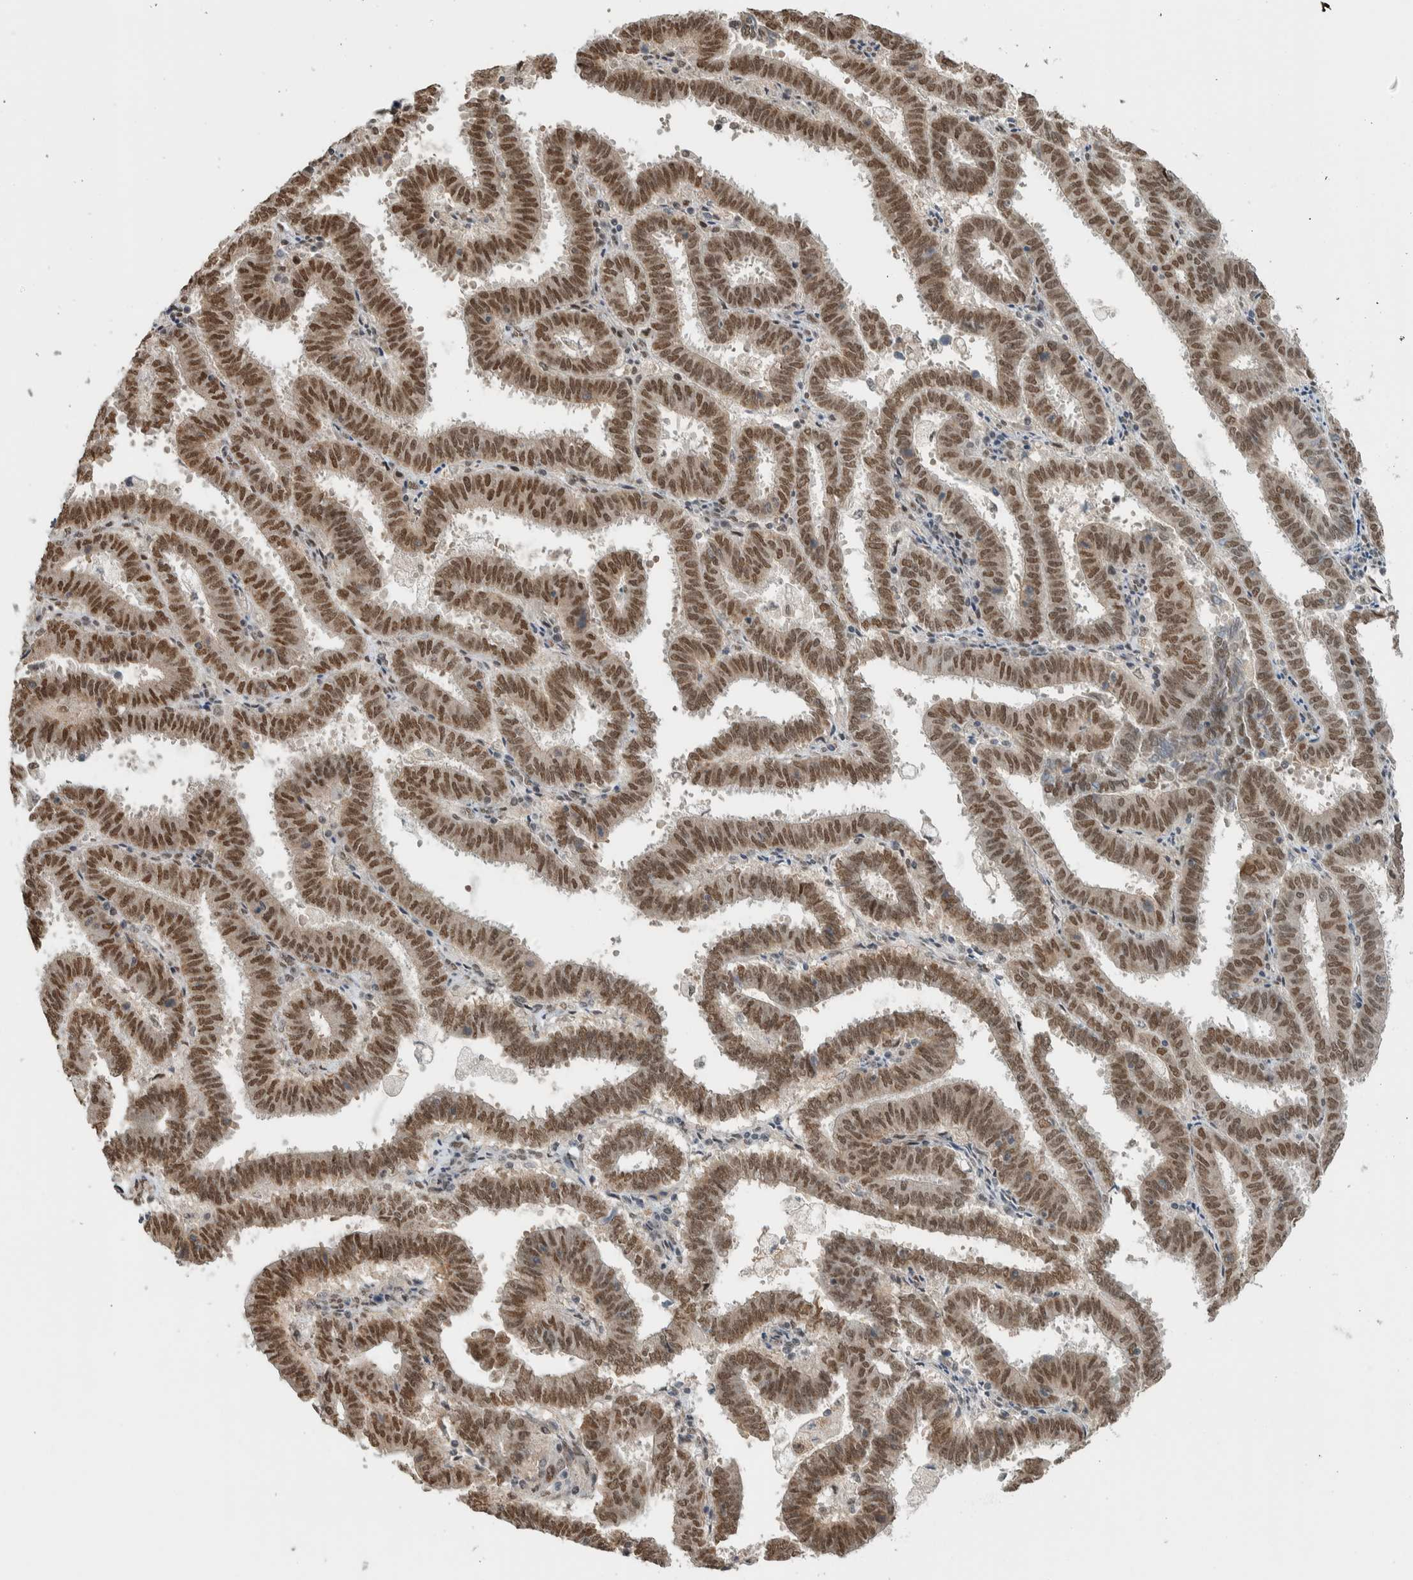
{"staining": {"intensity": "strong", "quantity": ">75%", "location": "cytoplasmic/membranous,nuclear"}, "tissue": "endometrial cancer", "cell_type": "Tumor cells", "image_type": "cancer", "snomed": [{"axis": "morphology", "description": "Adenocarcinoma, NOS"}, {"axis": "topography", "description": "Uterus"}], "caption": "Adenocarcinoma (endometrial) tissue shows strong cytoplasmic/membranous and nuclear expression in approximately >75% of tumor cells (Brightfield microscopy of DAB IHC at high magnification).", "gene": "TNRC18", "patient": {"sex": "female", "age": 83}}